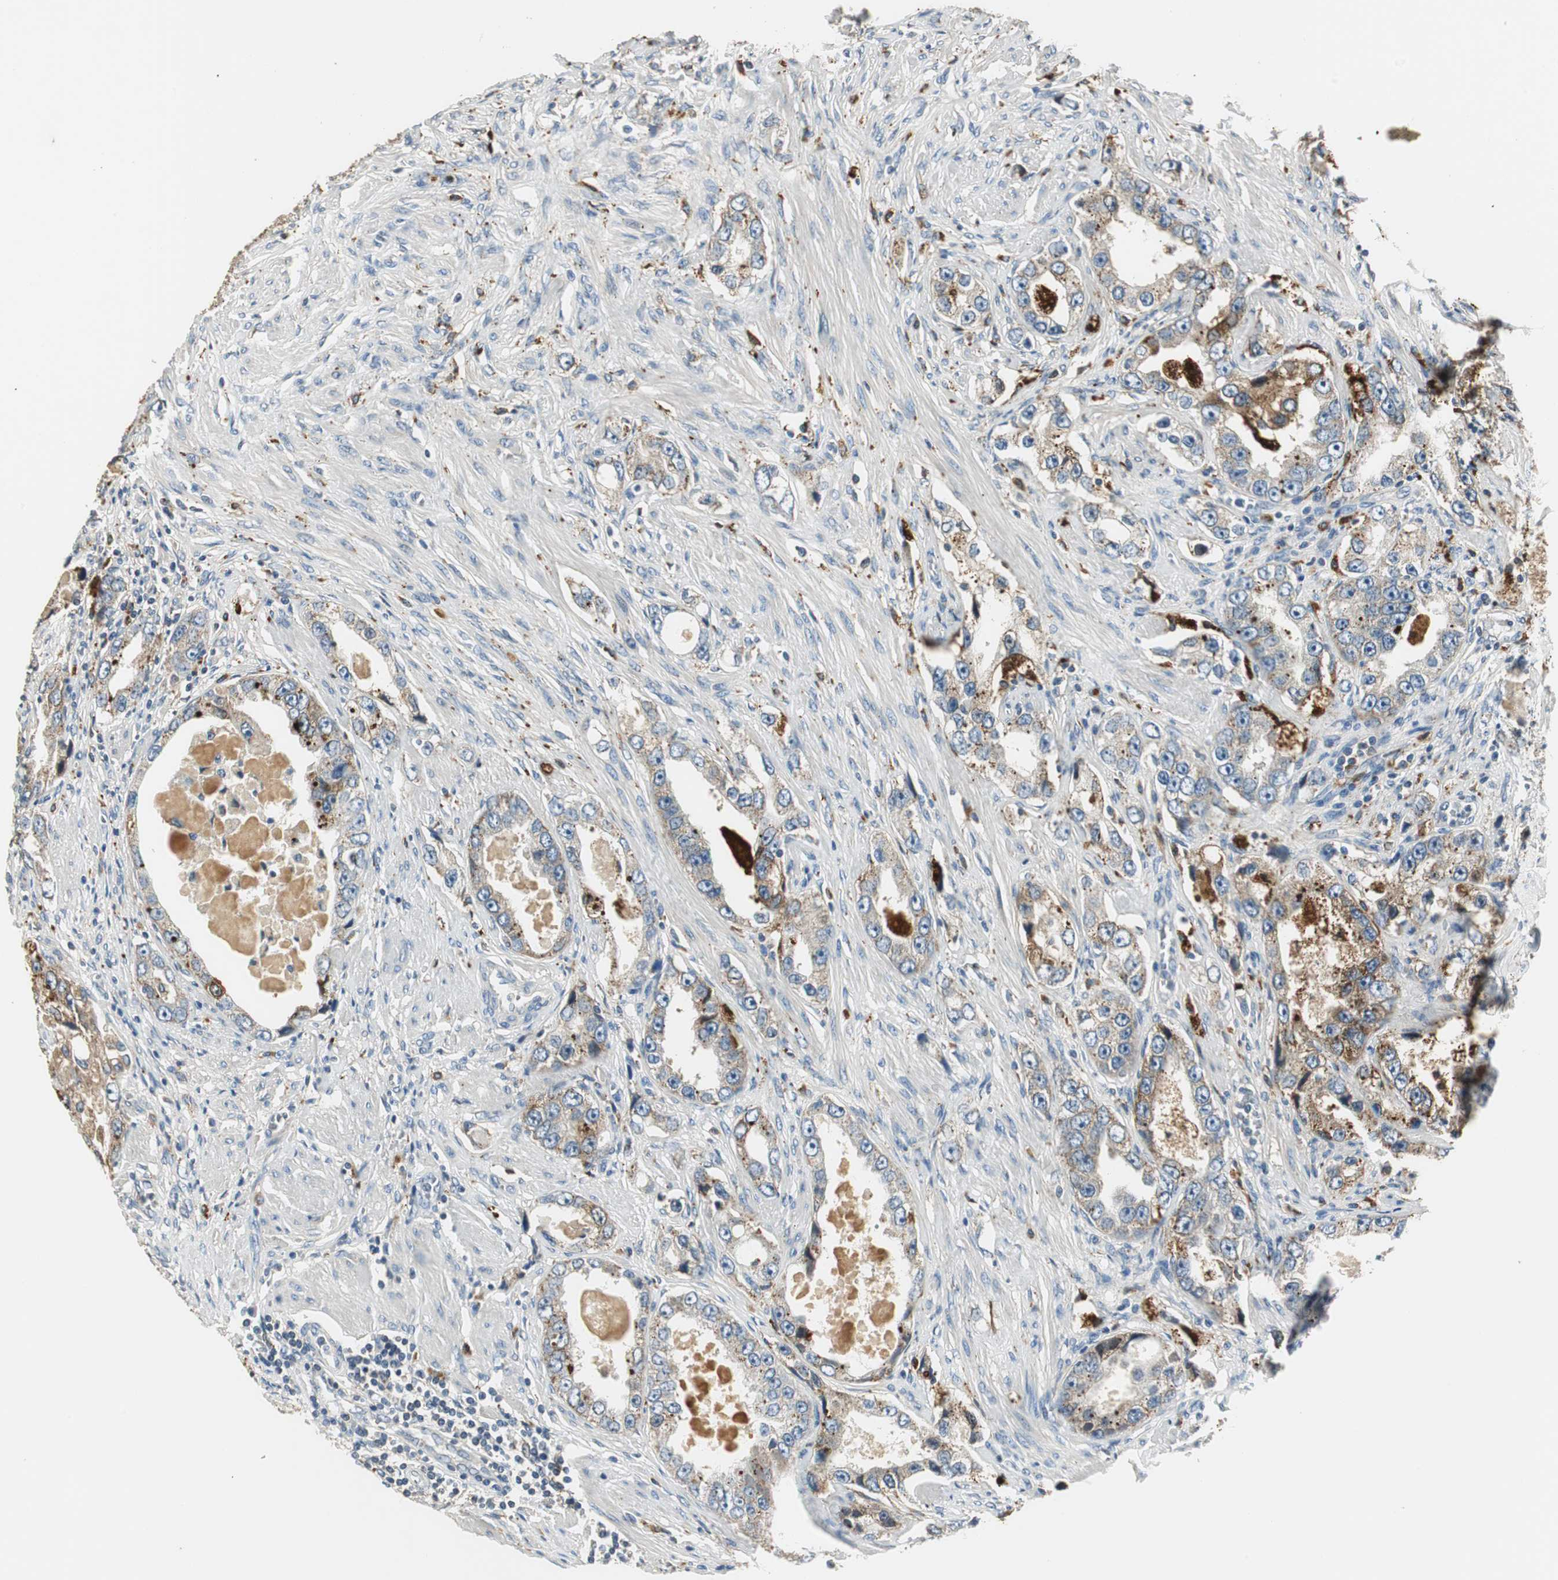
{"staining": {"intensity": "weak", "quantity": "25%-75%", "location": "cytoplasmic/membranous"}, "tissue": "prostate cancer", "cell_type": "Tumor cells", "image_type": "cancer", "snomed": [{"axis": "morphology", "description": "Adenocarcinoma, High grade"}, {"axis": "topography", "description": "Prostate"}], "caption": "Brown immunohistochemical staining in adenocarcinoma (high-grade) (prostate) displays weak cytoplasmic/membranous expression in approximately 25%-75% of tumor cells.", "gene": "NIT1", "patient": {"sex": "male", "age": 63}}